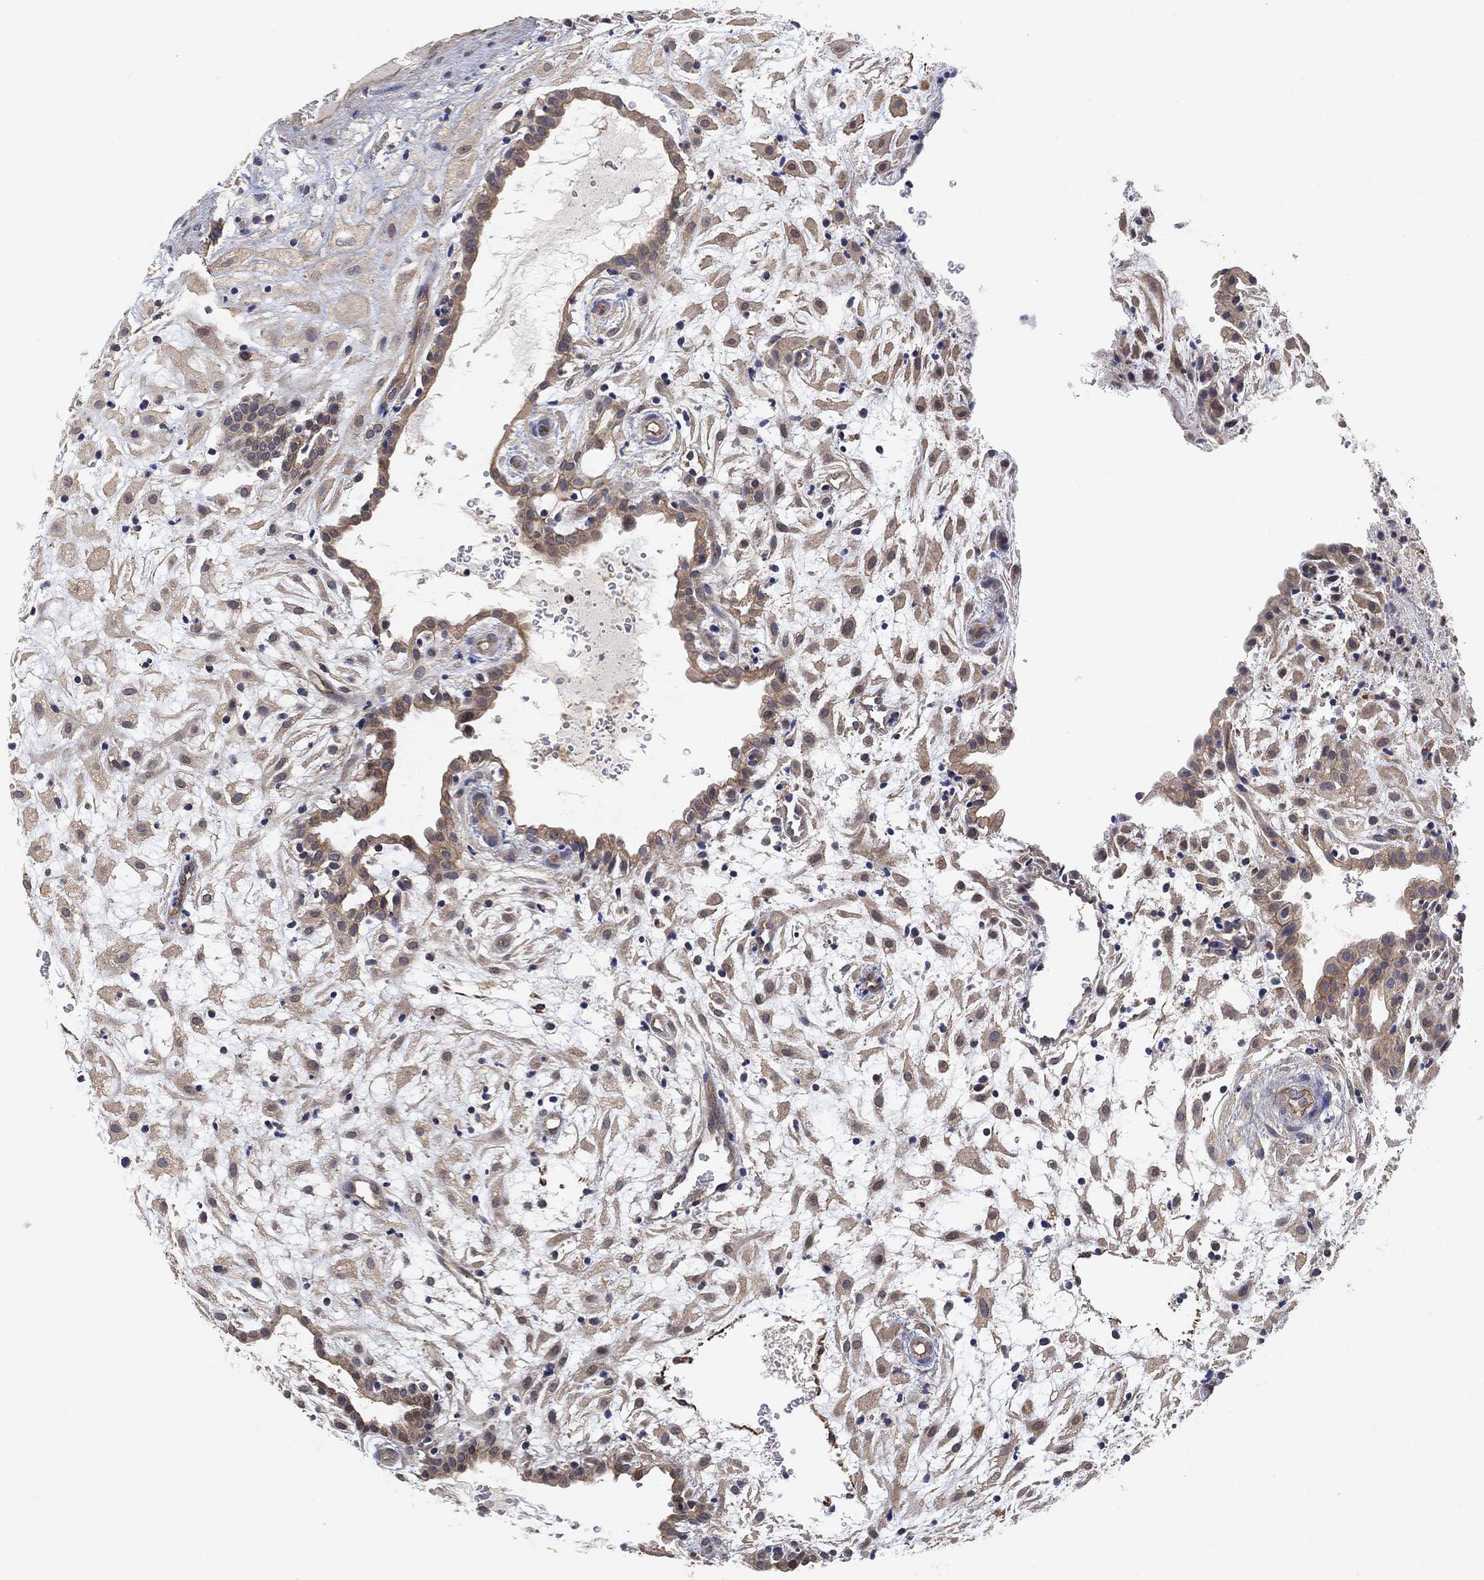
{"staining": {"intensity": "weak", "quantity": "25%-75%", "location": "cytoplasmic/membranous"}, "tissue": "placenta", "cell_type": "Decidual cells", "image_type": "normal", "snomed": [{"axis": "morphology", "description": "Normal tissue, NOS"}, {"axis": "topography", "description": "Placenta"}], "caption": "The immunohistochemical stain labels weak cytoplasmic/membranous expression in decidual cells of benign placenta. (DAB IHC, brown staining for protein, blue staining for nuclei).", "gene": "MCUR1", "patient": {"sex": "female", "age": 24}}